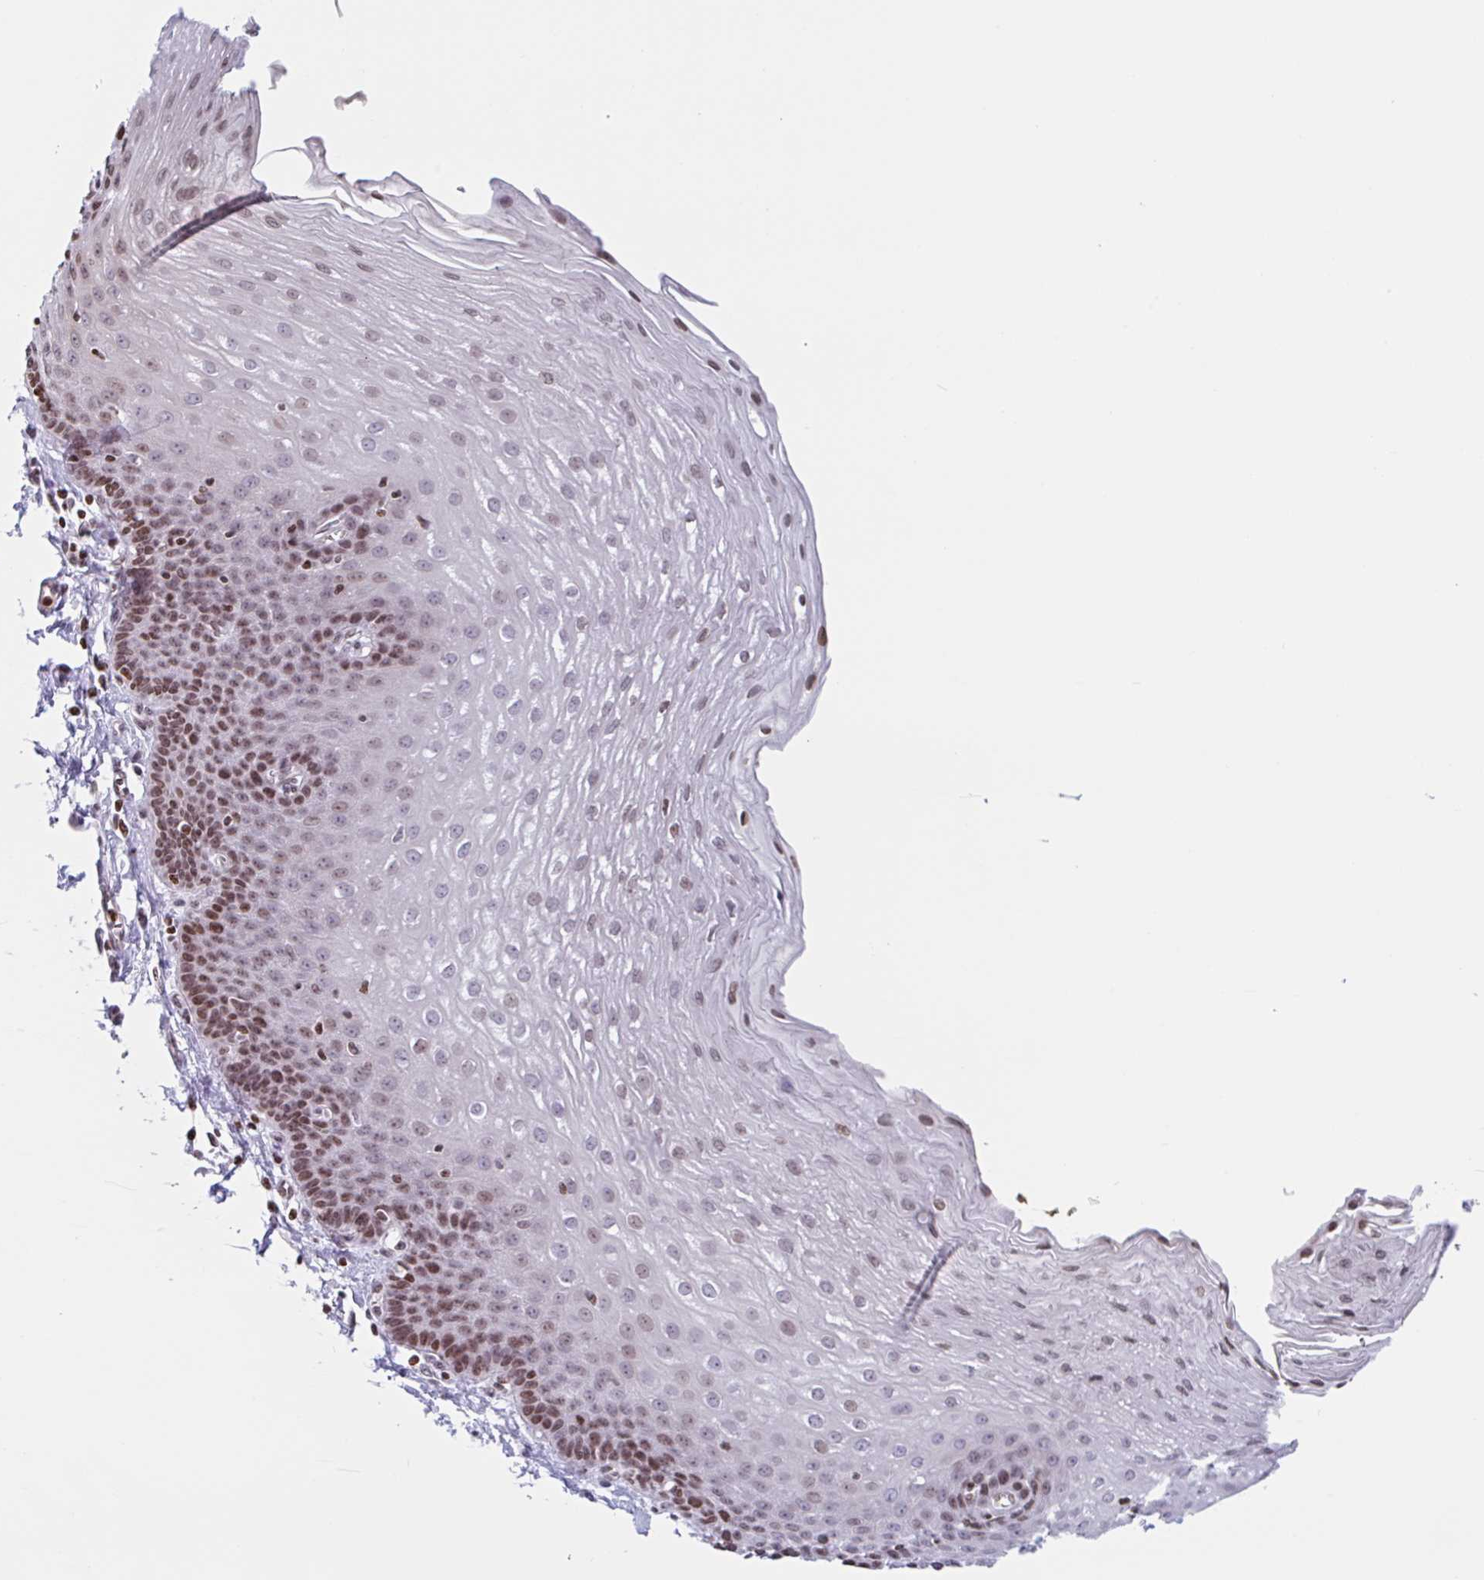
{"staining": {"intensity": "moderate", "quantity": "25%-75%", "location": "nuclear"}, "tissue": "esophagus", "cell_type": "Squamous epithelial cells", "image_type": "normal", "snomed": [{"axis": "morphology", "description": "Normal tissue, NOS"}, {"axis": "topography", "description": "Esophagus"}], "caption": "IHC image of benign esophagus: human esophagus stained using immunohistochemistry demonstrates medium levels of moderate protein expression localized specifically in the nuclear of squamous epithelial cells, appearing as a nuclear brown color.", "gene": "NOL6", "patient": {"sex": "female", "age": 81}}